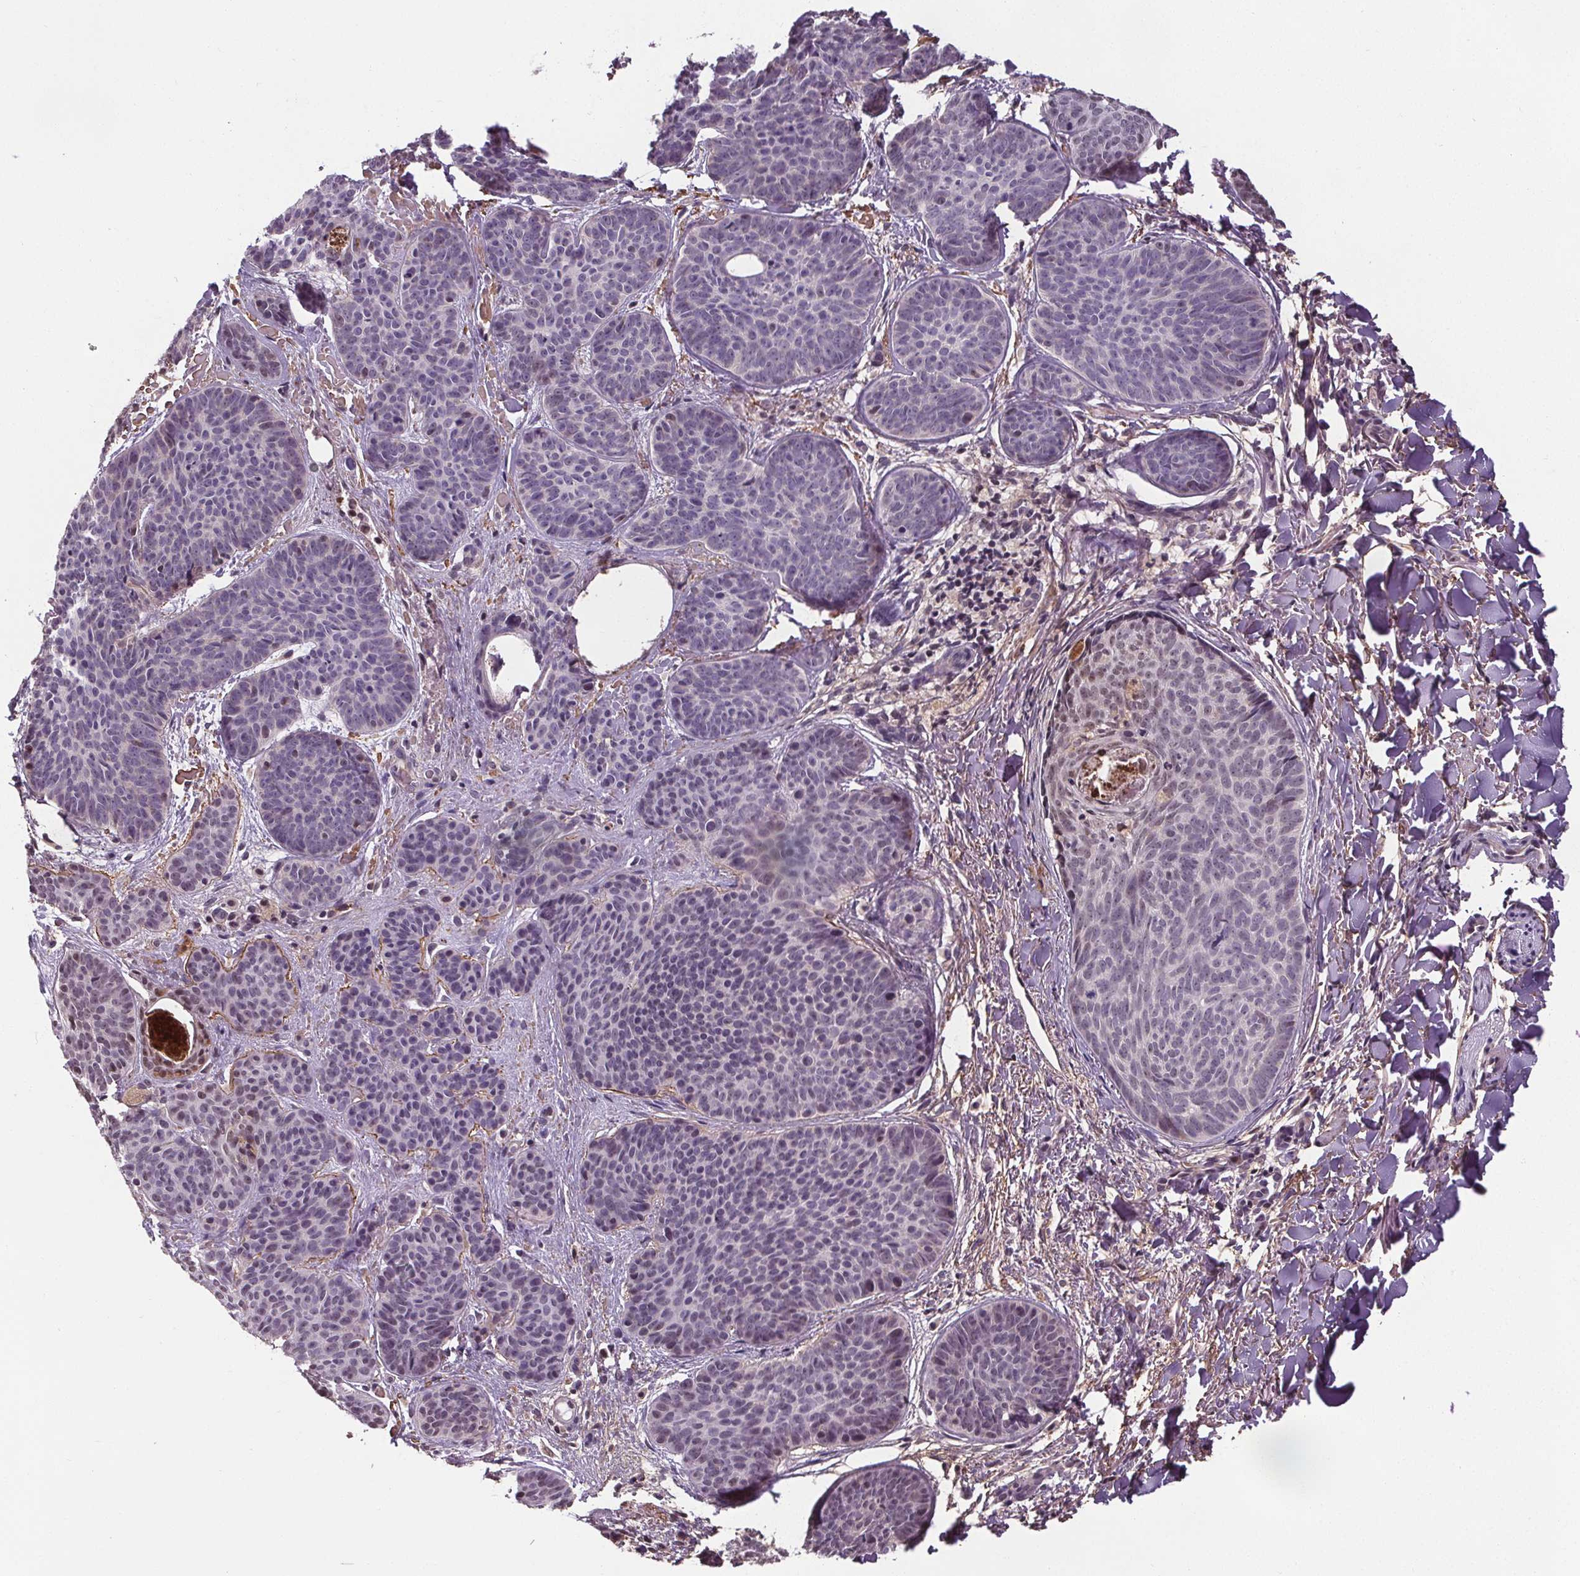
{"staining": {"intensity": "weak", "quantity": "<25%", "location": "nuclear"}, "tissue": "skin cancer", "cell_type": "Tumor cells", "image_type": "cancer", "snomed": [{"axis": "morphology", "description": "Basal cell carcinoma"}, {"axis": "topography", "description": "Skin"}], "caption": "Micrograph shows no protein staining in tumor cells of skin basal cell carcinoma tissue.", "gene": "KIAA0232", "patient": {"sex": "female", "age": 82}}